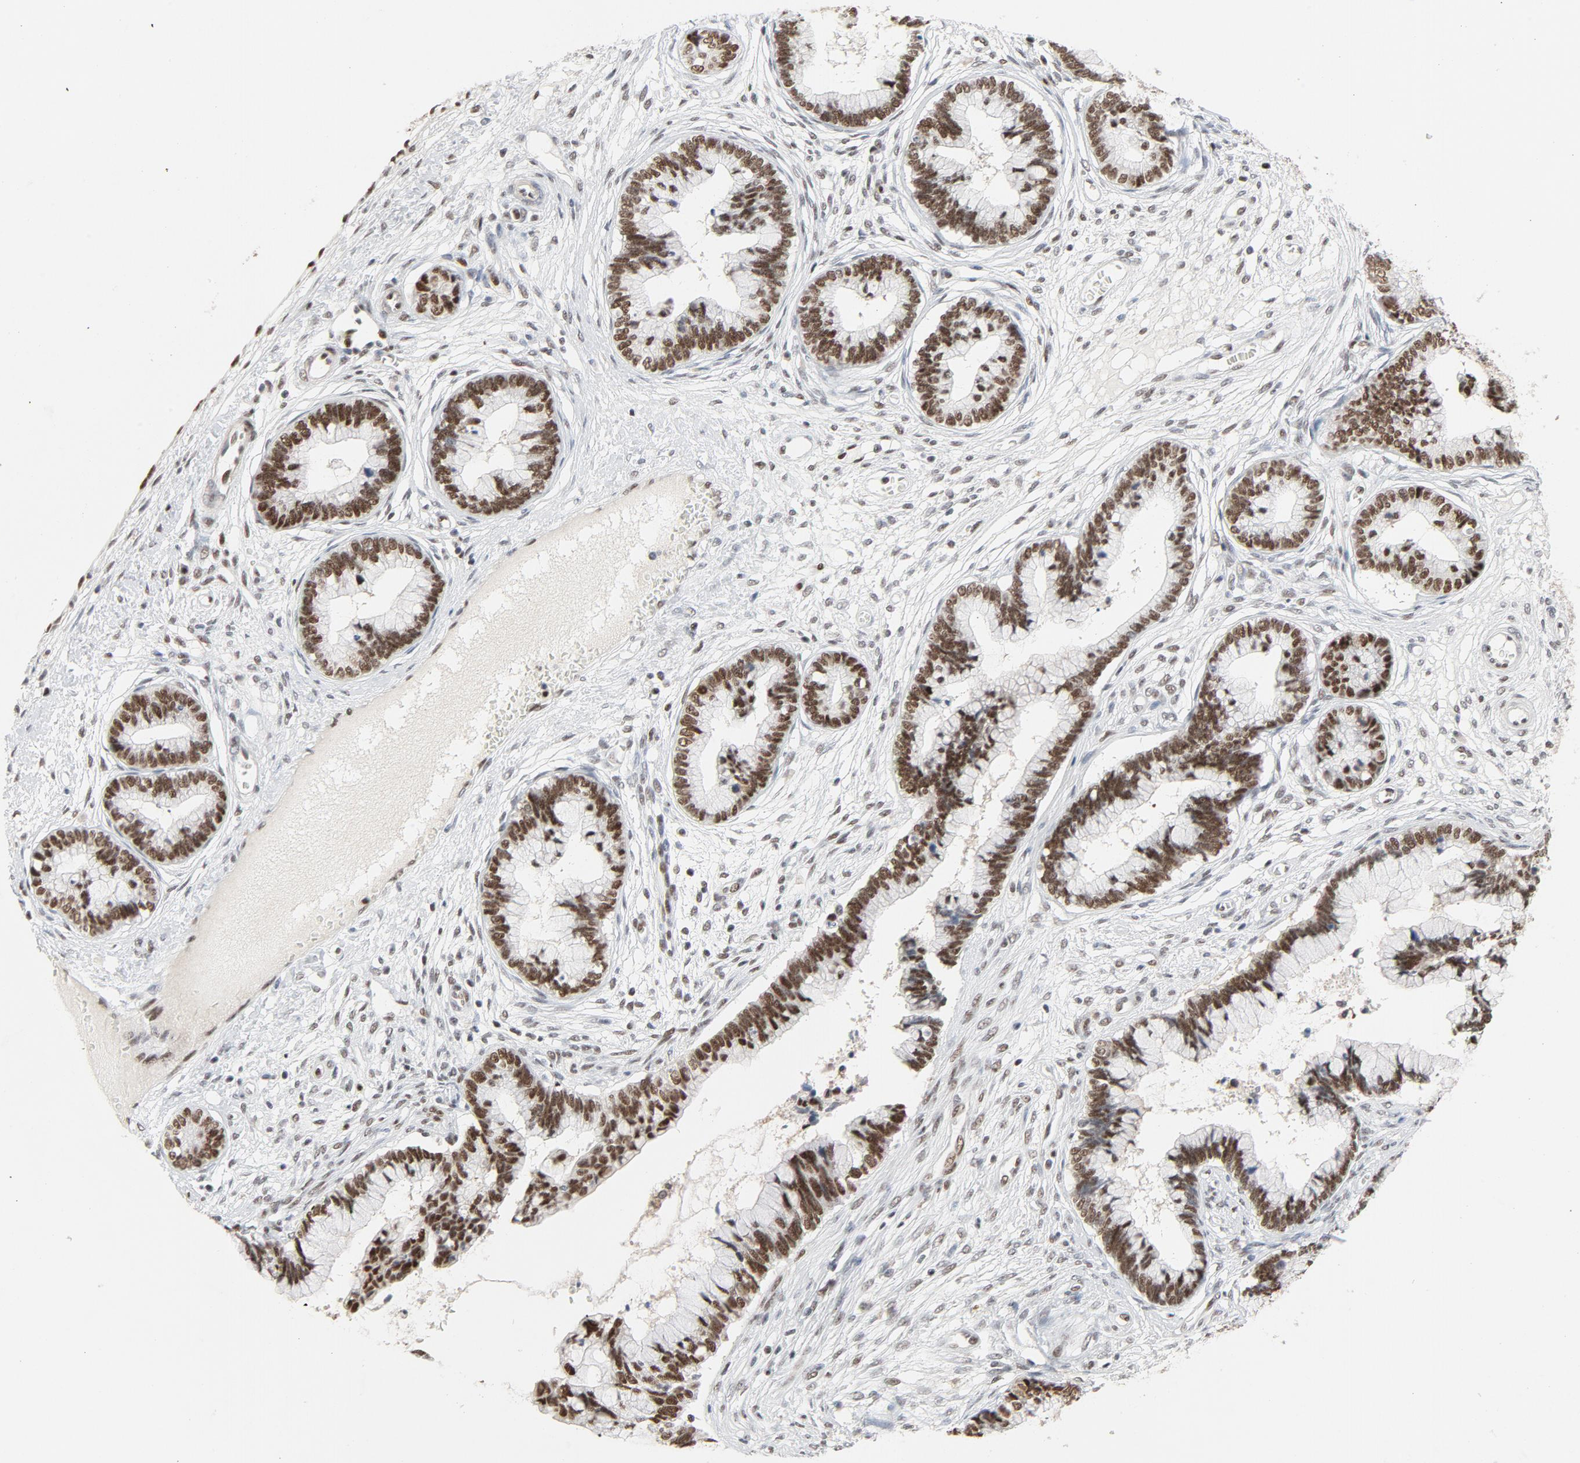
{"staining": {"intensity": "moderate", "quantity": ">75%", "location": "nuclear"}, "tissue": "cervical cancer", "cell_type": "Tumor cells", "image_type": "cancer", "snomed": [{"axis": "morphology", "description": "Adenocarcinoma, NOS"}, {"axis": "topography", "description": "Cervix"}], "caption": "IHC image of human adenocarcinoma (cervical) stained for a protein (brown), which reveals medium levels of moderate nuclear staining in approximately >75% of tumor cells.", "gene": "JMJD6", "patient": {"sex": "female", "age": 44}}